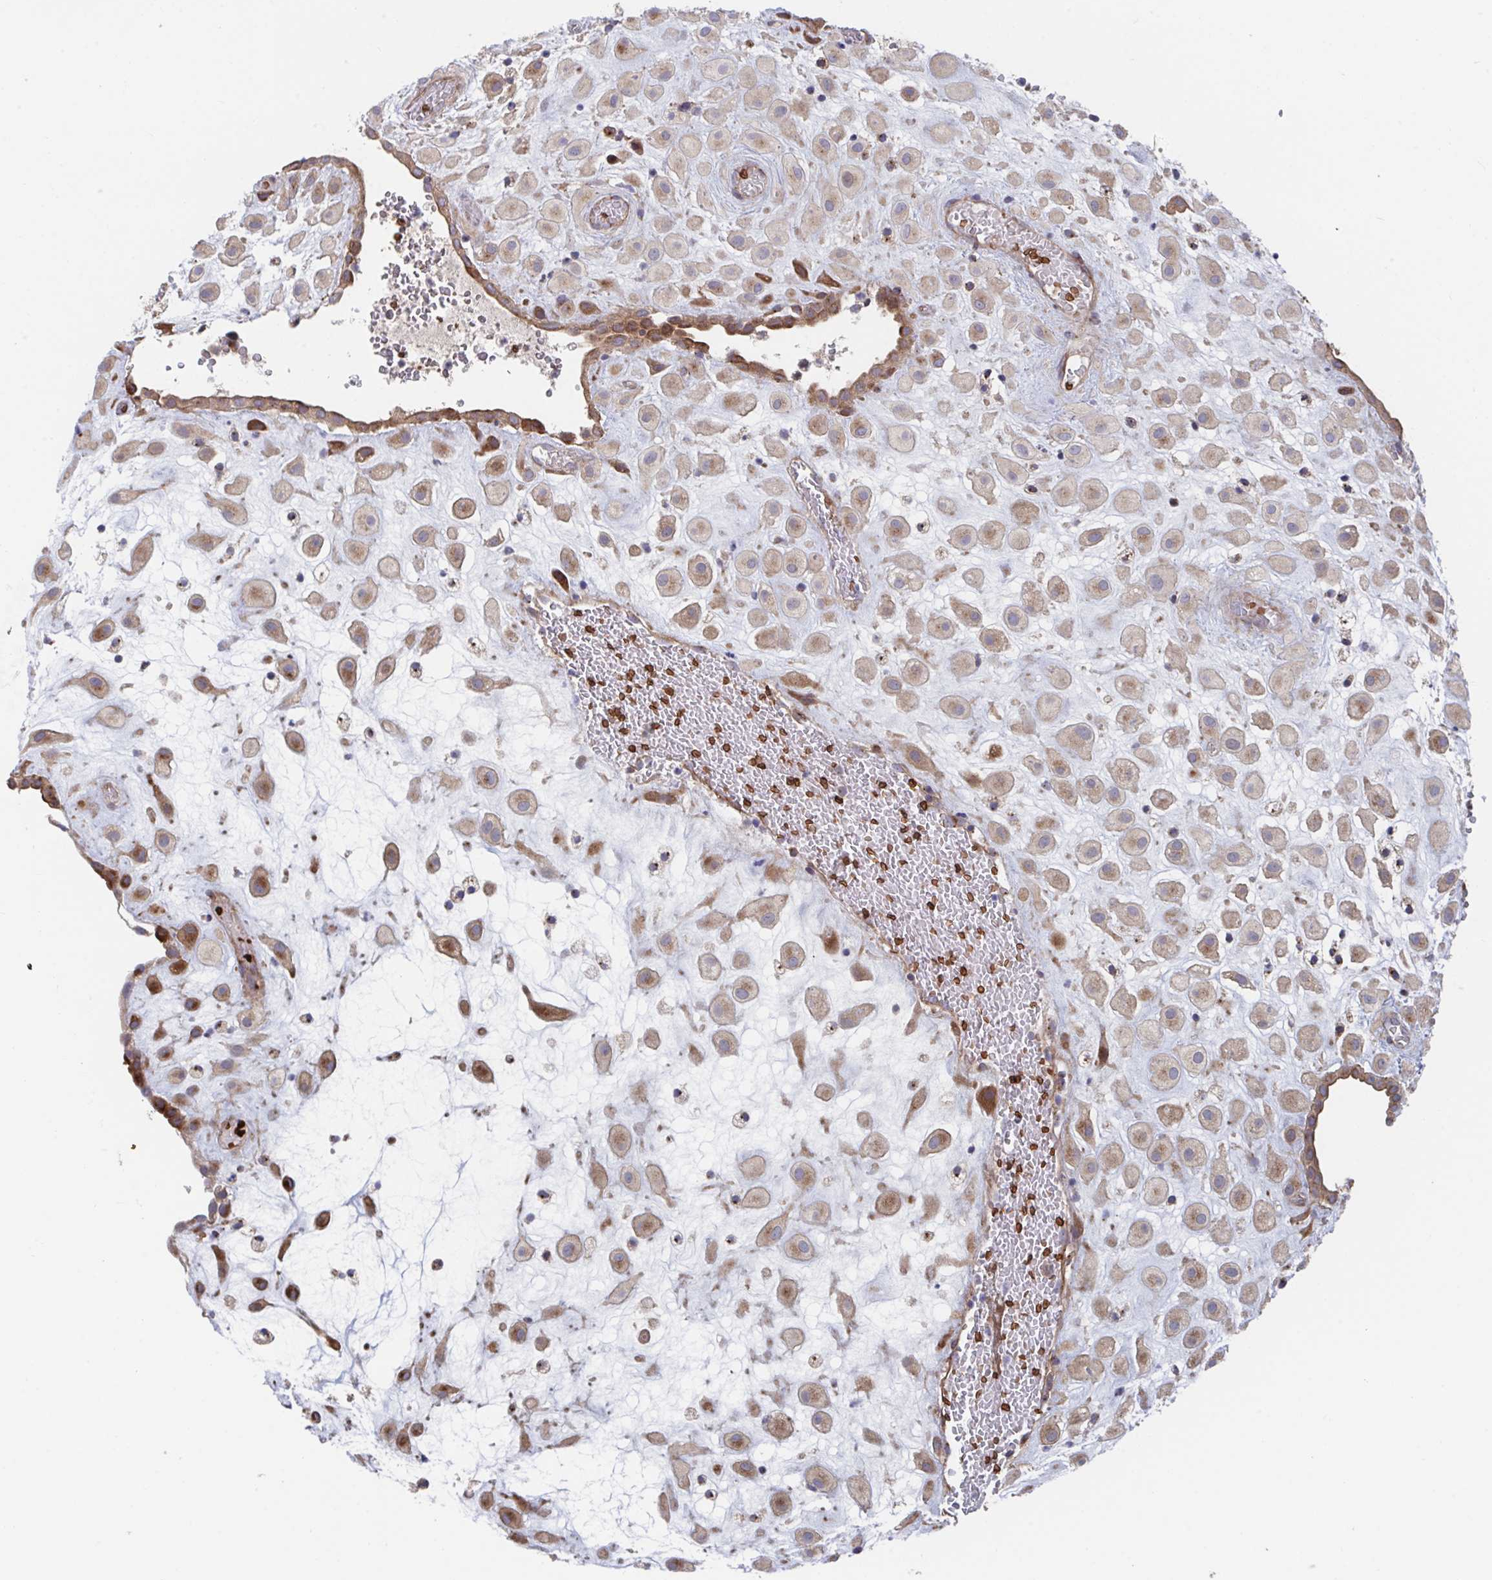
{"staining": {"intensity": "moderate", "quantity": ">75%", "location": "cytoplasmic/membranous"}, "tissue": "placenta", "cell_type": "Decidual cells", "image_type": "normal", "snomed": [{"axis": "morphology", "description": "Normal tissue, NOS"}, {"axis": "topography", "description": "Placenta"}], "caption": "Immunohistochemical staining of benign human placenta exhibits >75% levels of moderate cytoplasmic/membranous protein expression in approximately >75% of decidual cells.", "gene": "FJX1", "patient": {"sex": "female", "age": 24}}